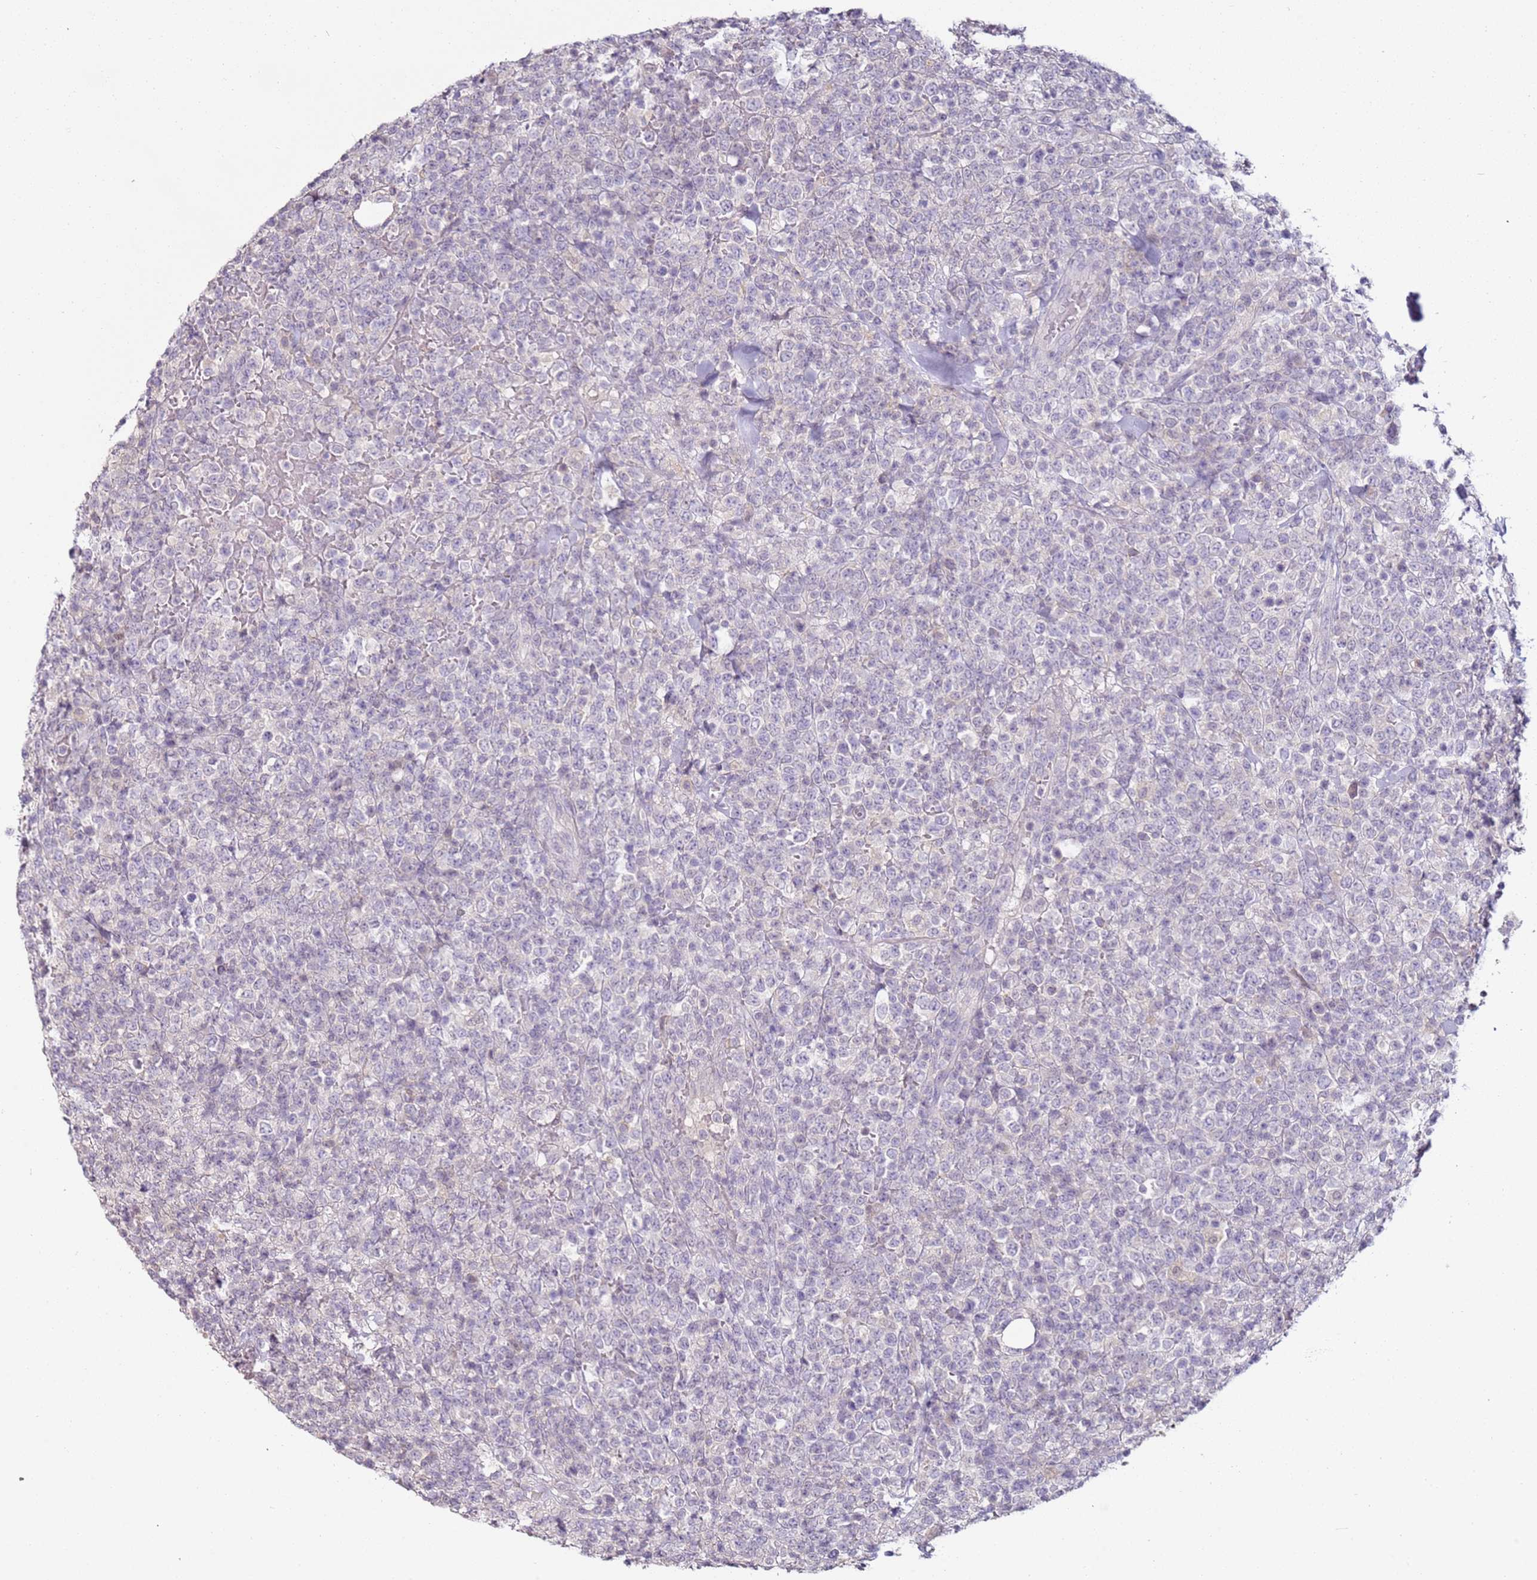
{"staining": {"intensity": "negative", "quantity": "none", "location": "none"}, "tissue": "lymphoma", "cell_type": "Tumor cells", "image_type": "cancer", "snomed": [{"axis": "morphology", "description": "Malignant lymphoma, non-Hodgkin's type, High grade"}, {"axis": "topography", "description": "Colon"}], "caption": "Immunohistochemical staining of human lymphoma demonstrates no significant expression in tumor cells.", "gene": "MDH1", "patient": {"sex": "female", "age": 53}}